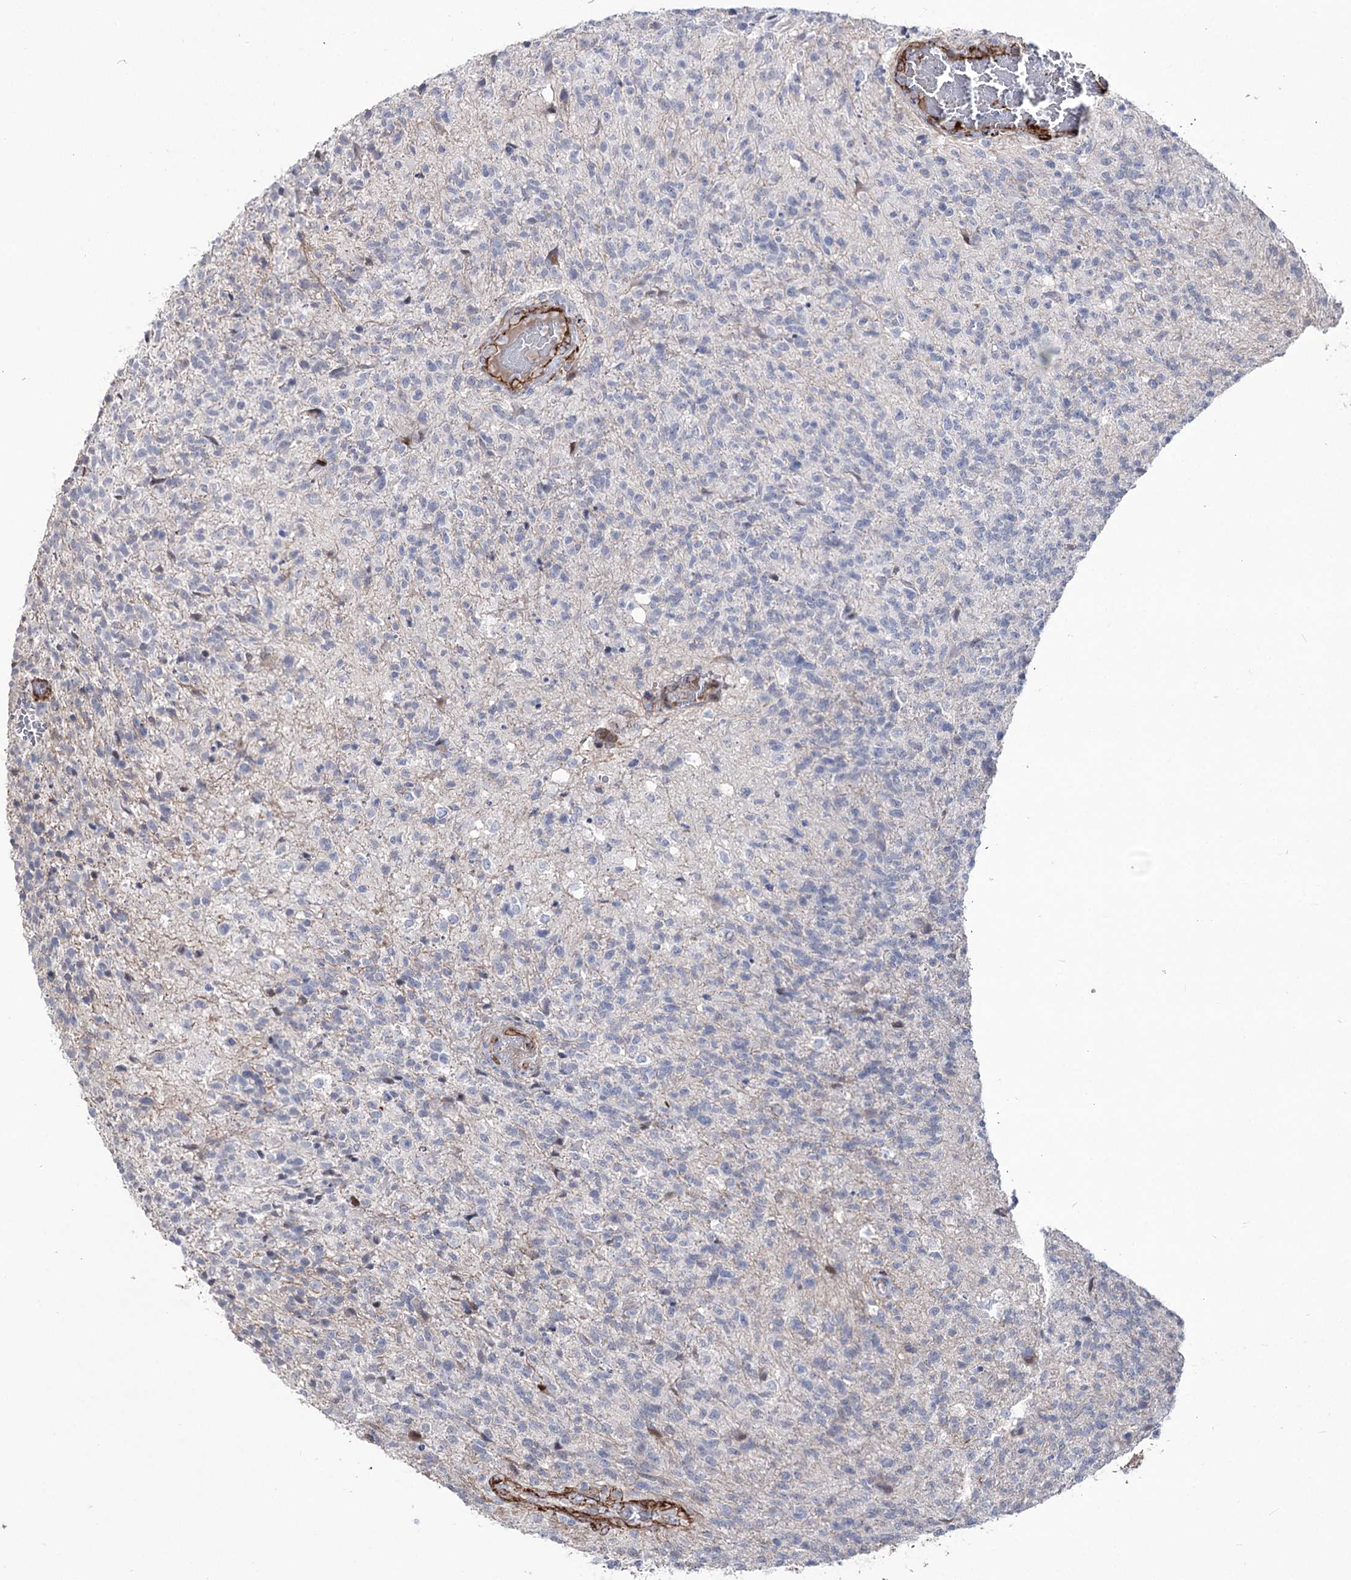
{"staining": {"intensity": "negative", "quantity": "none", "location": "none"}, "tissue": "glioma", "cell_type": "Tumor cells", "image_type": "cancer", "snomed": [{"axis": "morphology", "description": "Glioma, malignant, High grade"}, {"axis": "topography", "description": "Brain"}], "caption": "Immunohistochemical staining of human high-grade glioma (malignant) exhibits no significant positivity in tumor cells.", "gene": "ARHGAP20", "patient": {"sex": "male", "age": 56}}